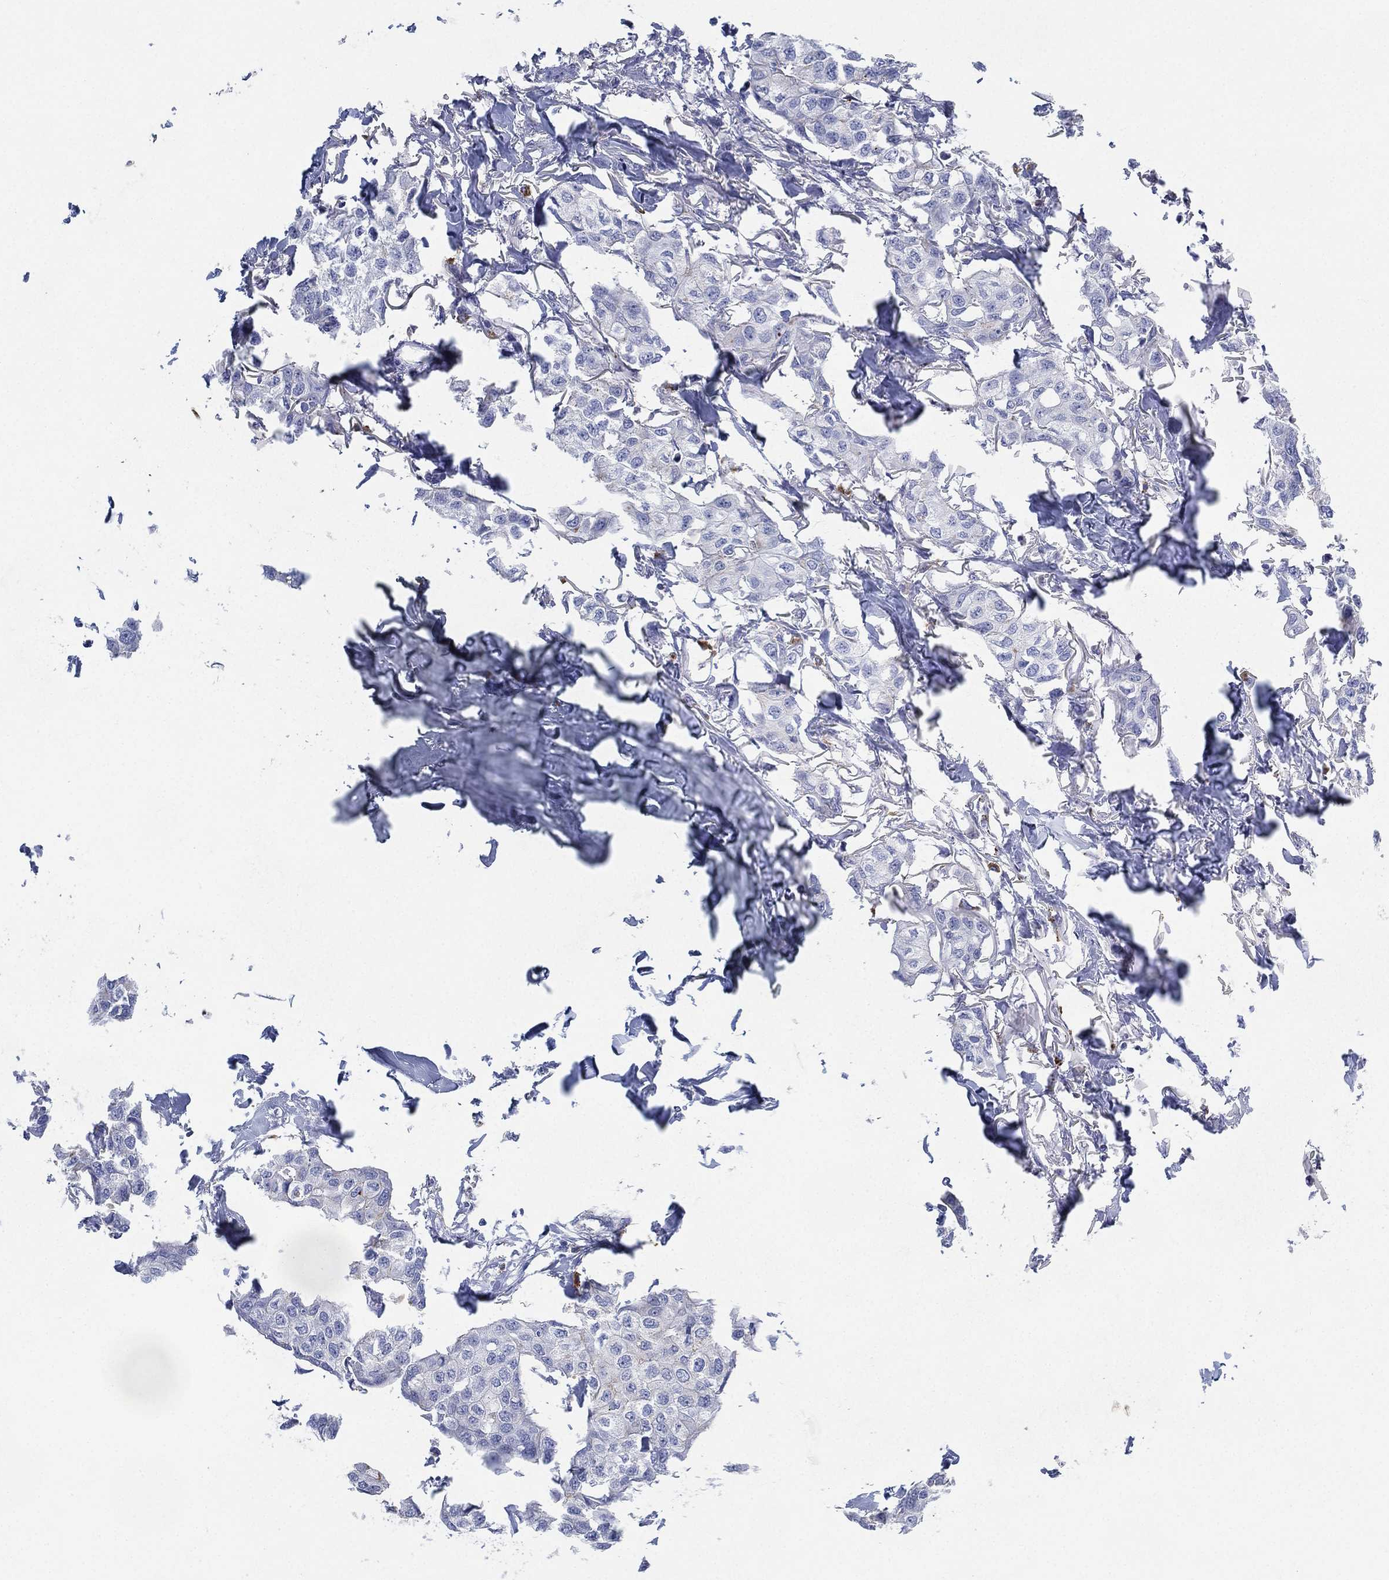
{"staining": {"intensity": "negative", "quantity": "none", "location": "none"}, "tissue": "breast cancer", "cell_type": "Tumor cells", "image_type": "cancer", "snomed": [{"axis": "morphology", "description": "Duct carcinoma"}, {"axis": "topography", "description": "Breast"}], "caption": "A high-resolution micrograph shows immunohistochemistry staining of breast intraductal carcinoma, which demonstrates no significant positivity in tumor cells. (DAB IHC visualized using brightfield microscopy, high magnification).", "gene": "GALNS", "patient": {"sex": "female", "age": 80}}